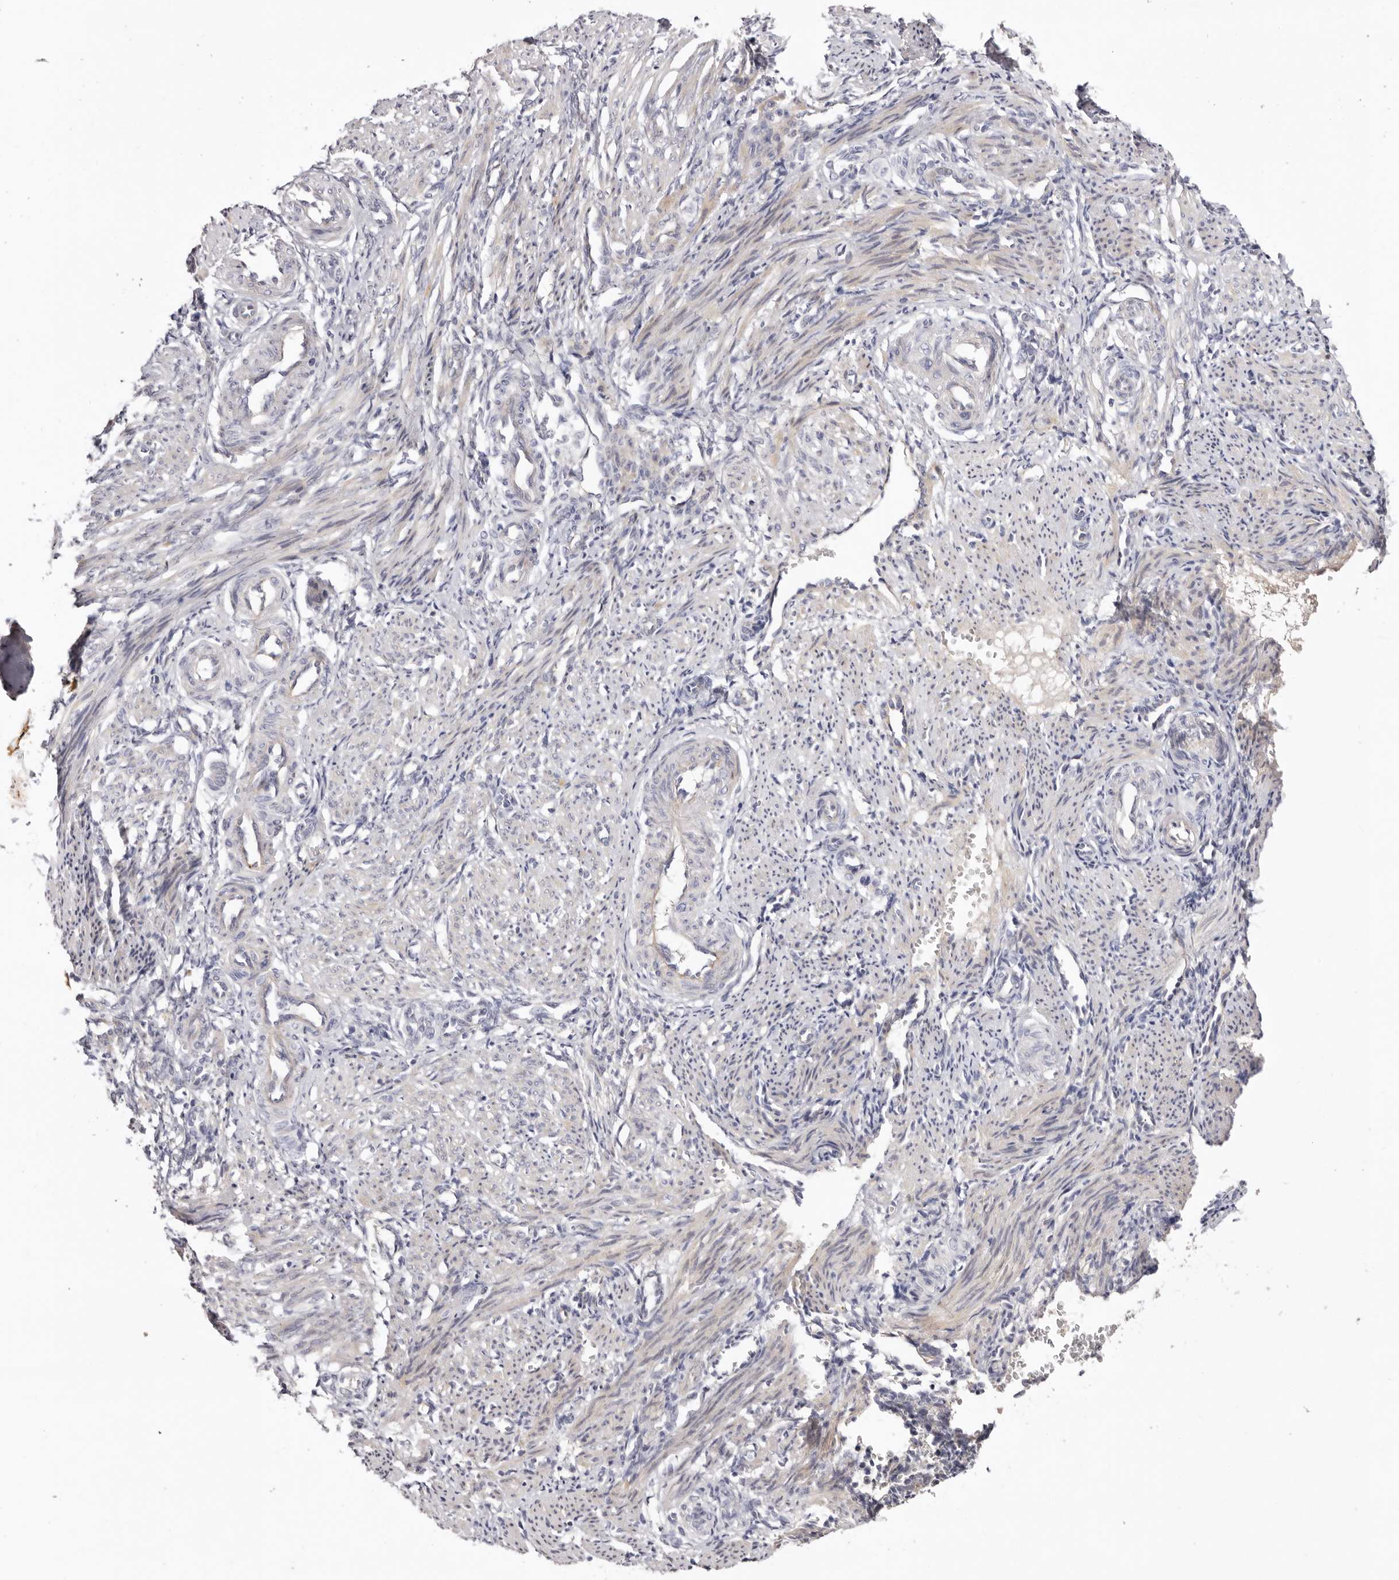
{"staining": {"intensity": "negative", "quantity": "none", "location": "none"}, "tissue": "smooth muscle", "cell_type": "Smooth muscle cells", "image_type": "normal", "snomed": [{"axis": "morphology", "description": "Normal tissue, NOS"}, {"axis": "topography", "description": "Endometrium"}], "caption": "Immunohistochemistry image of unremarkable human smooth muscle stained for a protein (brown), which exhibits no staining in smooth muscle cells.", "gene": "STK16", "patient": {"sex": "female", "age": 33}}